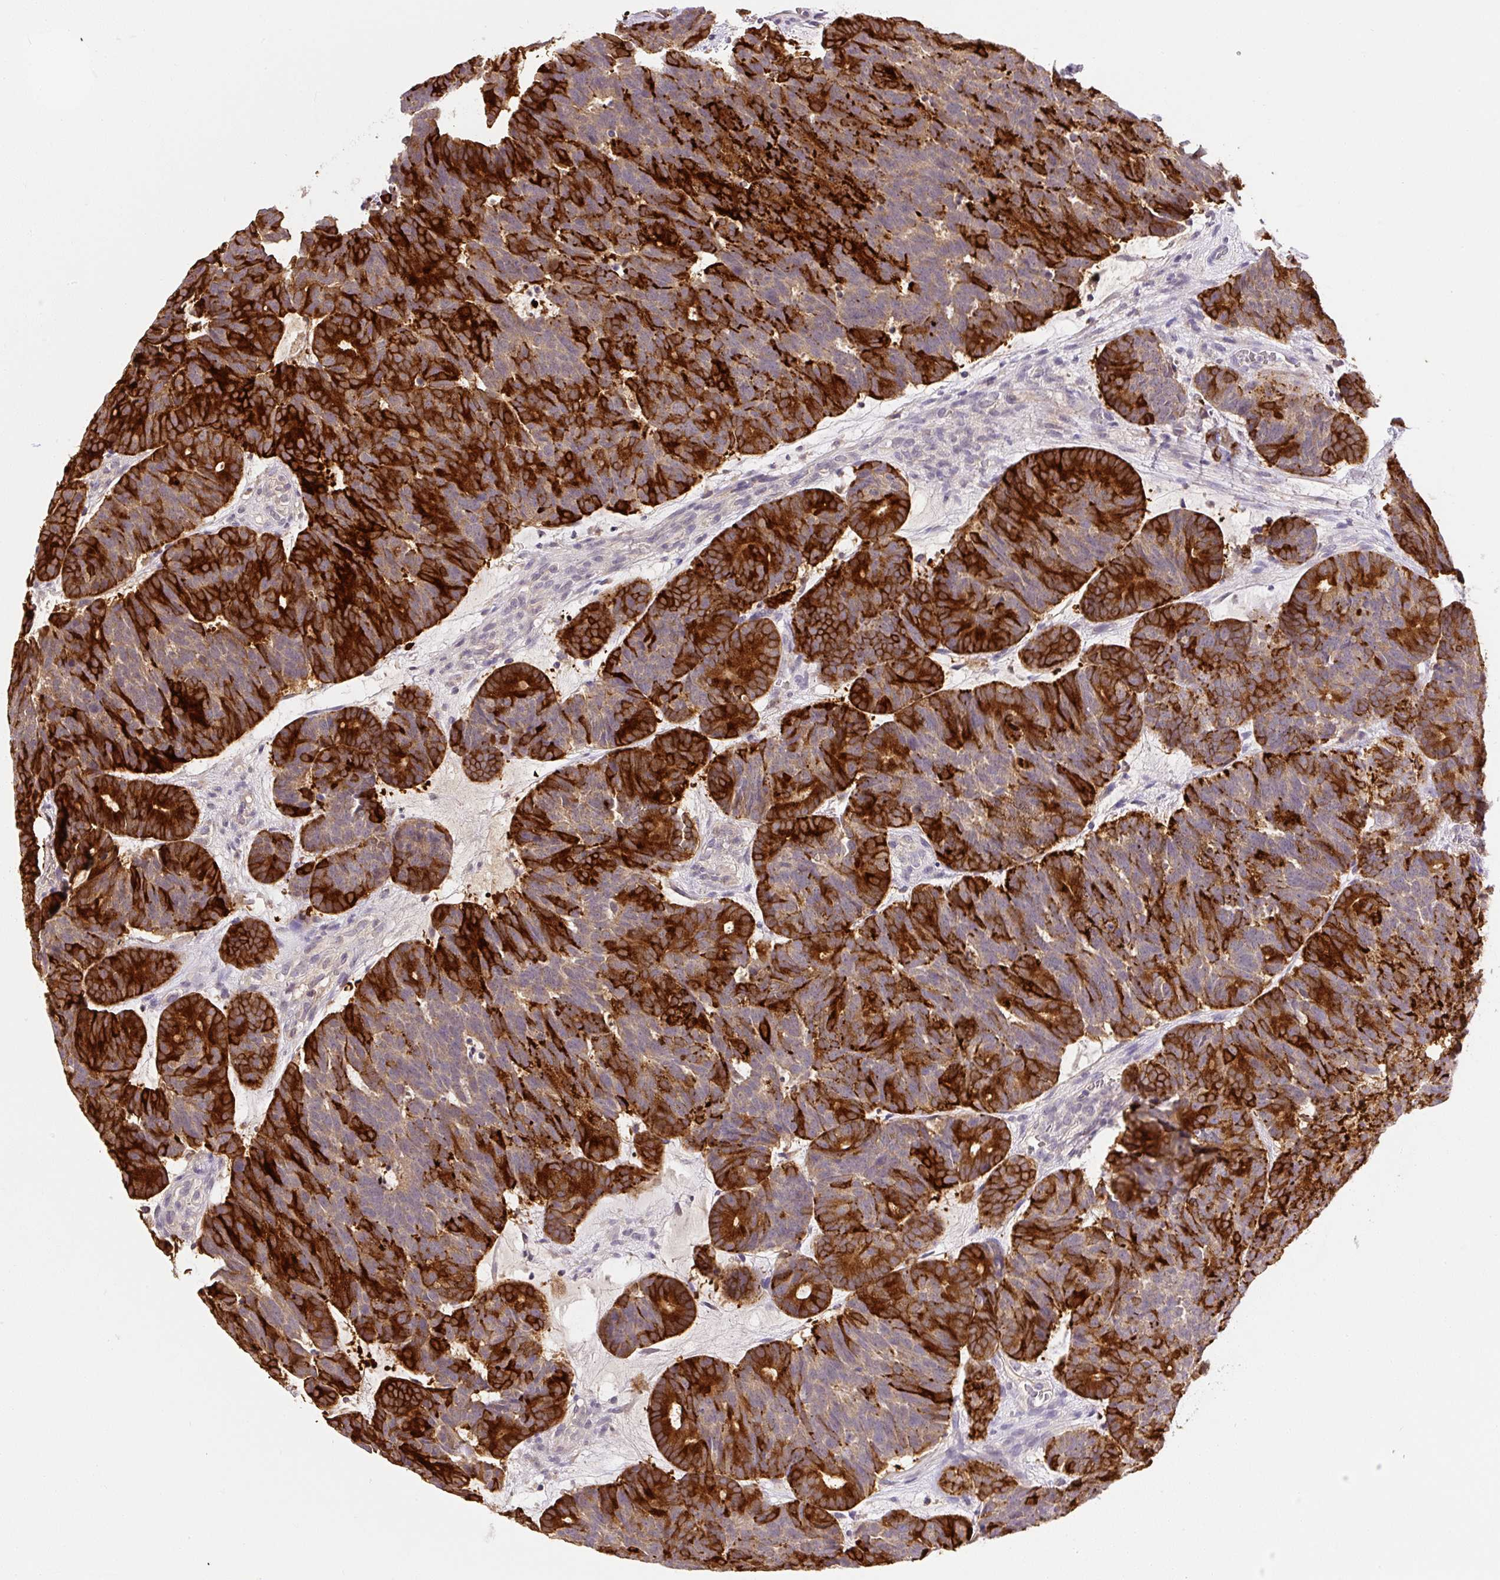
{"staining": {"intensity": "strong", "quantity": ">75%", "location": "cytoplasmic/membranous"}, "tissue": "head and neck cancer", "cell_type": "Tumor cells", "image_type": "cancer", "snomed": [{"axis": "morphology", "description": "Adenocarcinoma, NOS"}, {"axis": "topography", "description": "Head-Neck"}], "caption": "This image displays head and neck cancer (adenocarcinoma) stained with IHC to label a protein in brown. The cytoplasmic/membranous of tumor cells show strong positivity for the protein. Nuclei are counter-stained blue.", "gene": "PLA2G4A", "patient": {"sex": "female", "age": 81}}